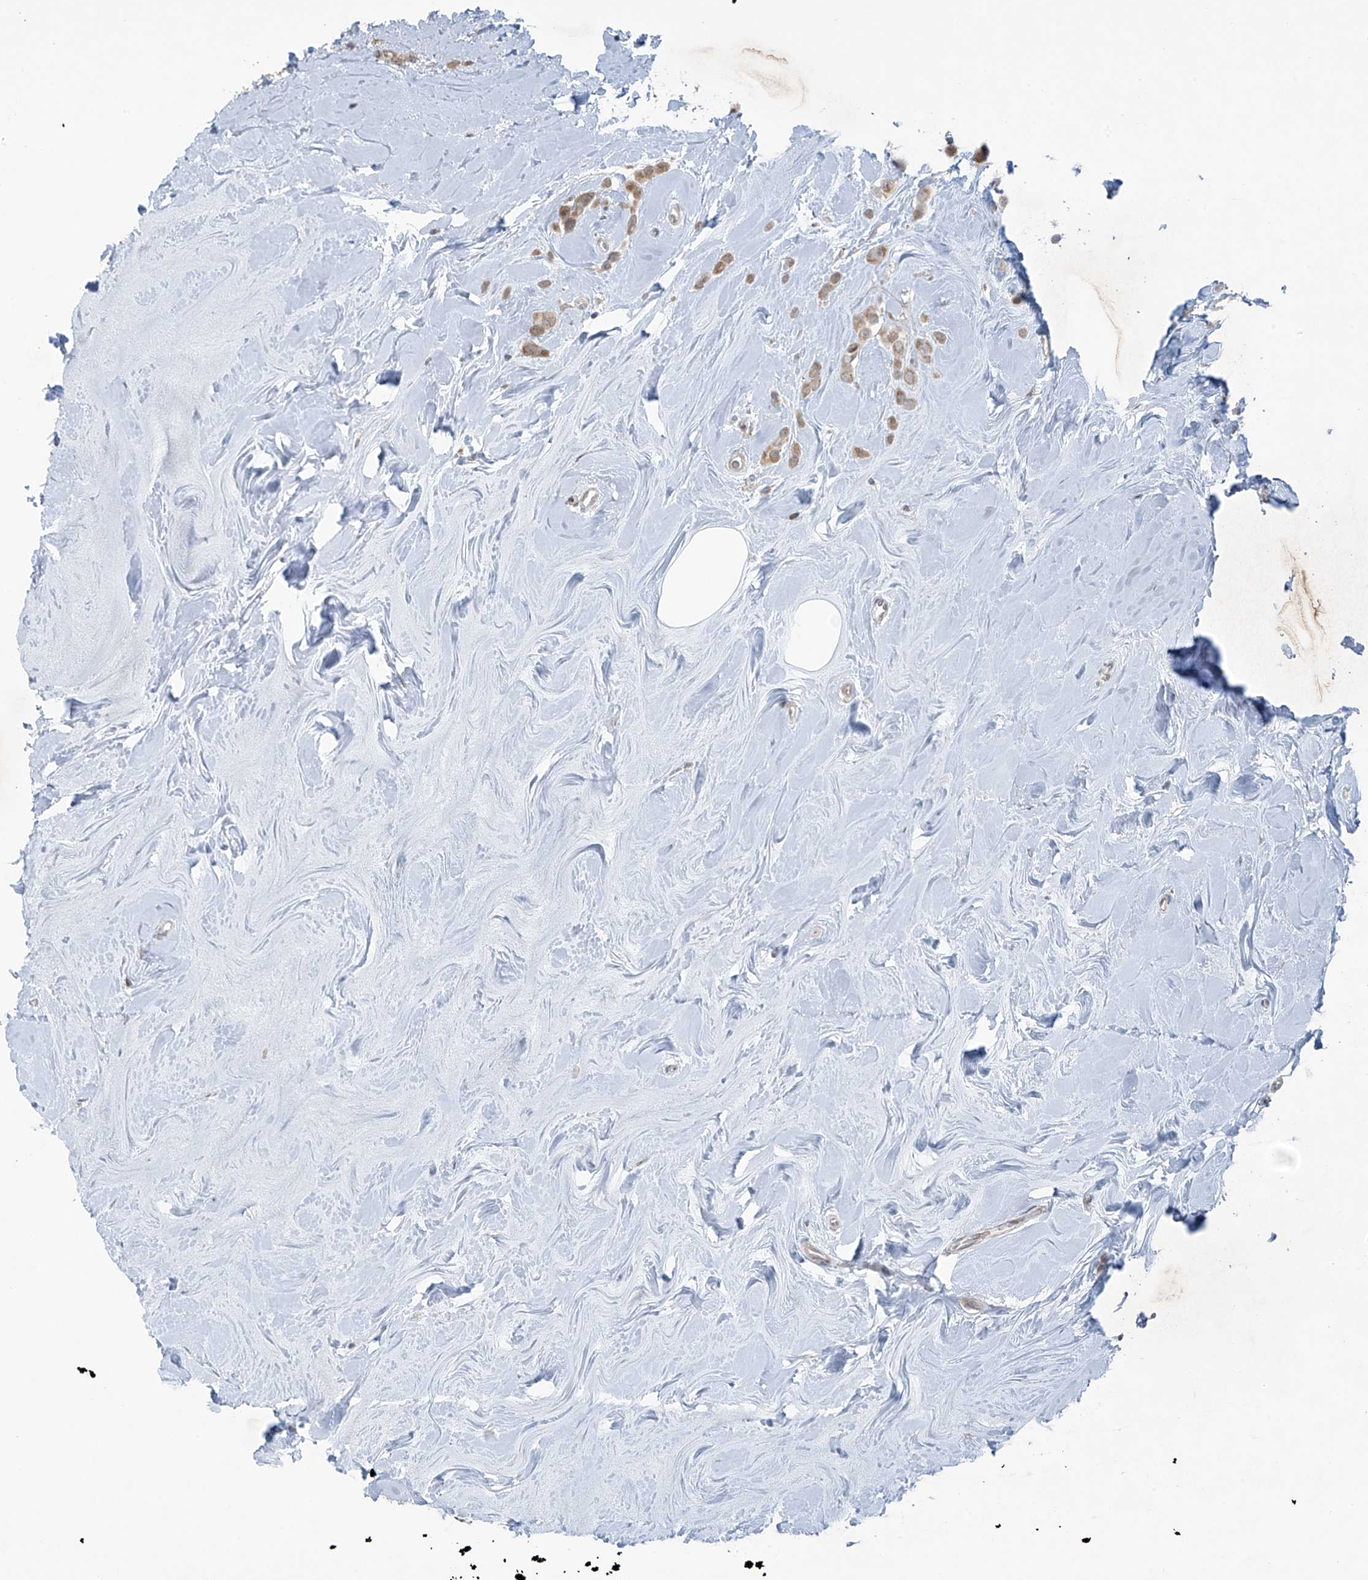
{"staining": {"intensity": "weak", "quantity": "25%-75%", "location": "cytoplasmic/membranous"}, "tissue": "breast cancer", "cell_type": "Tumor cells", "image_type": "cancer", "snomed": [{"axis": "morphology", "description": "Lobular carcinoma"}, {"axis": "topography", "description": "Breast"}], "caption": "Protein positivity by IHC exhibits weak cytoplasmic/membranous staining in approximately 25%-75% of tumor cells in breast cancer (lobular carcinoma). (Brightfield microscopy of DAB IHC at high magnification).", "gene": "HDDC2", "patient": {"sex": "female", "age": 47}}